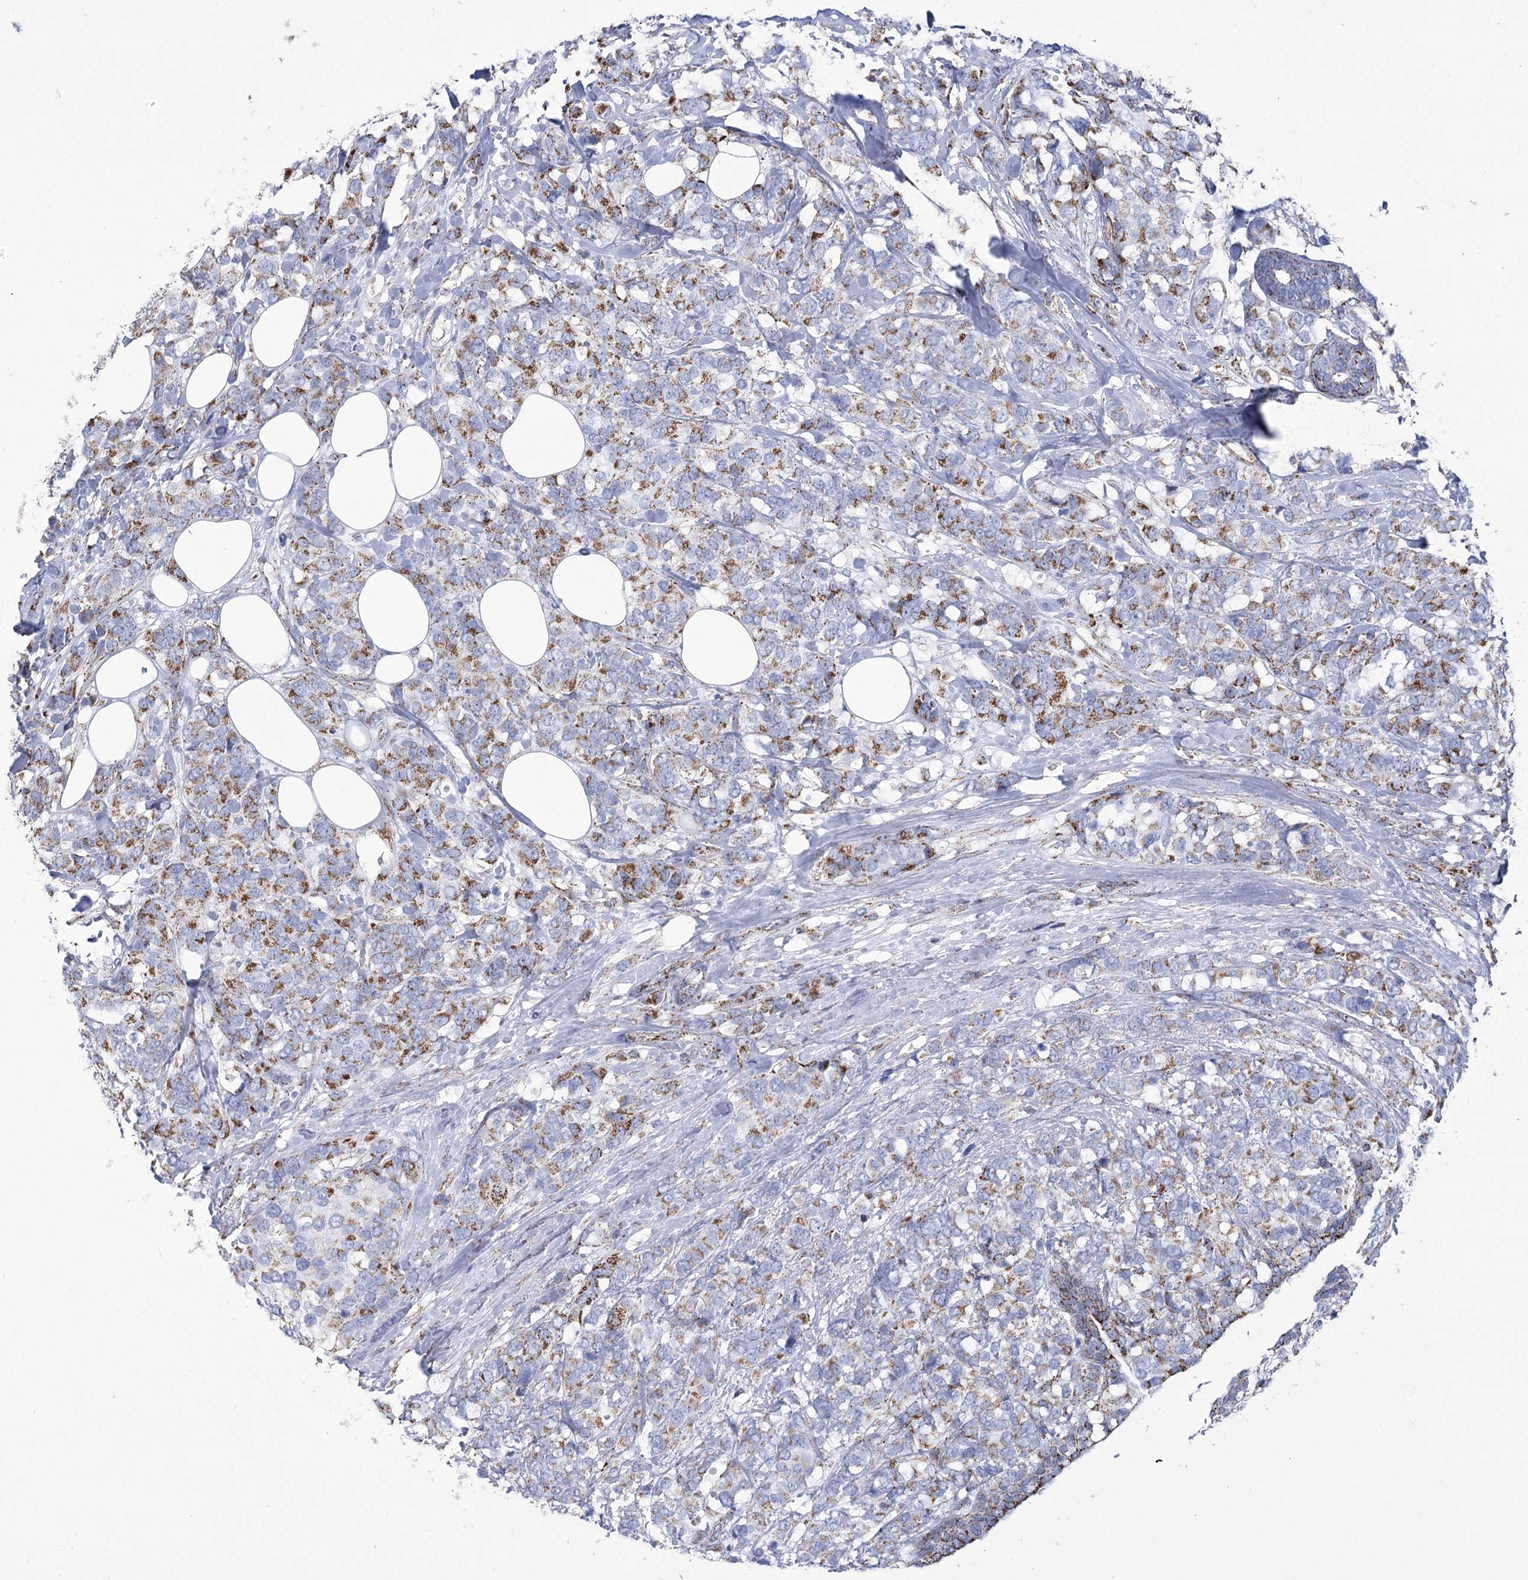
{"staining": {"intensity": "moderate", "quantity": ">75%", "location": "cytoplasmic/membranous"}, "tissue": "breast cancer", "cell_type": "Tumor cells", "image_type": "cancer", "snomed": [{"axis": "morphology", "description": "Lobular carcinoma"}, {"axis": "topography", "description": "Breast"}], "caption": "Breast cancer tissue demonstrates moderate cytoplasmic/membranous positivity in about >75% of tumor cells", "gene": "PDHB", "patient": {"sex": "female", "age": 59}}